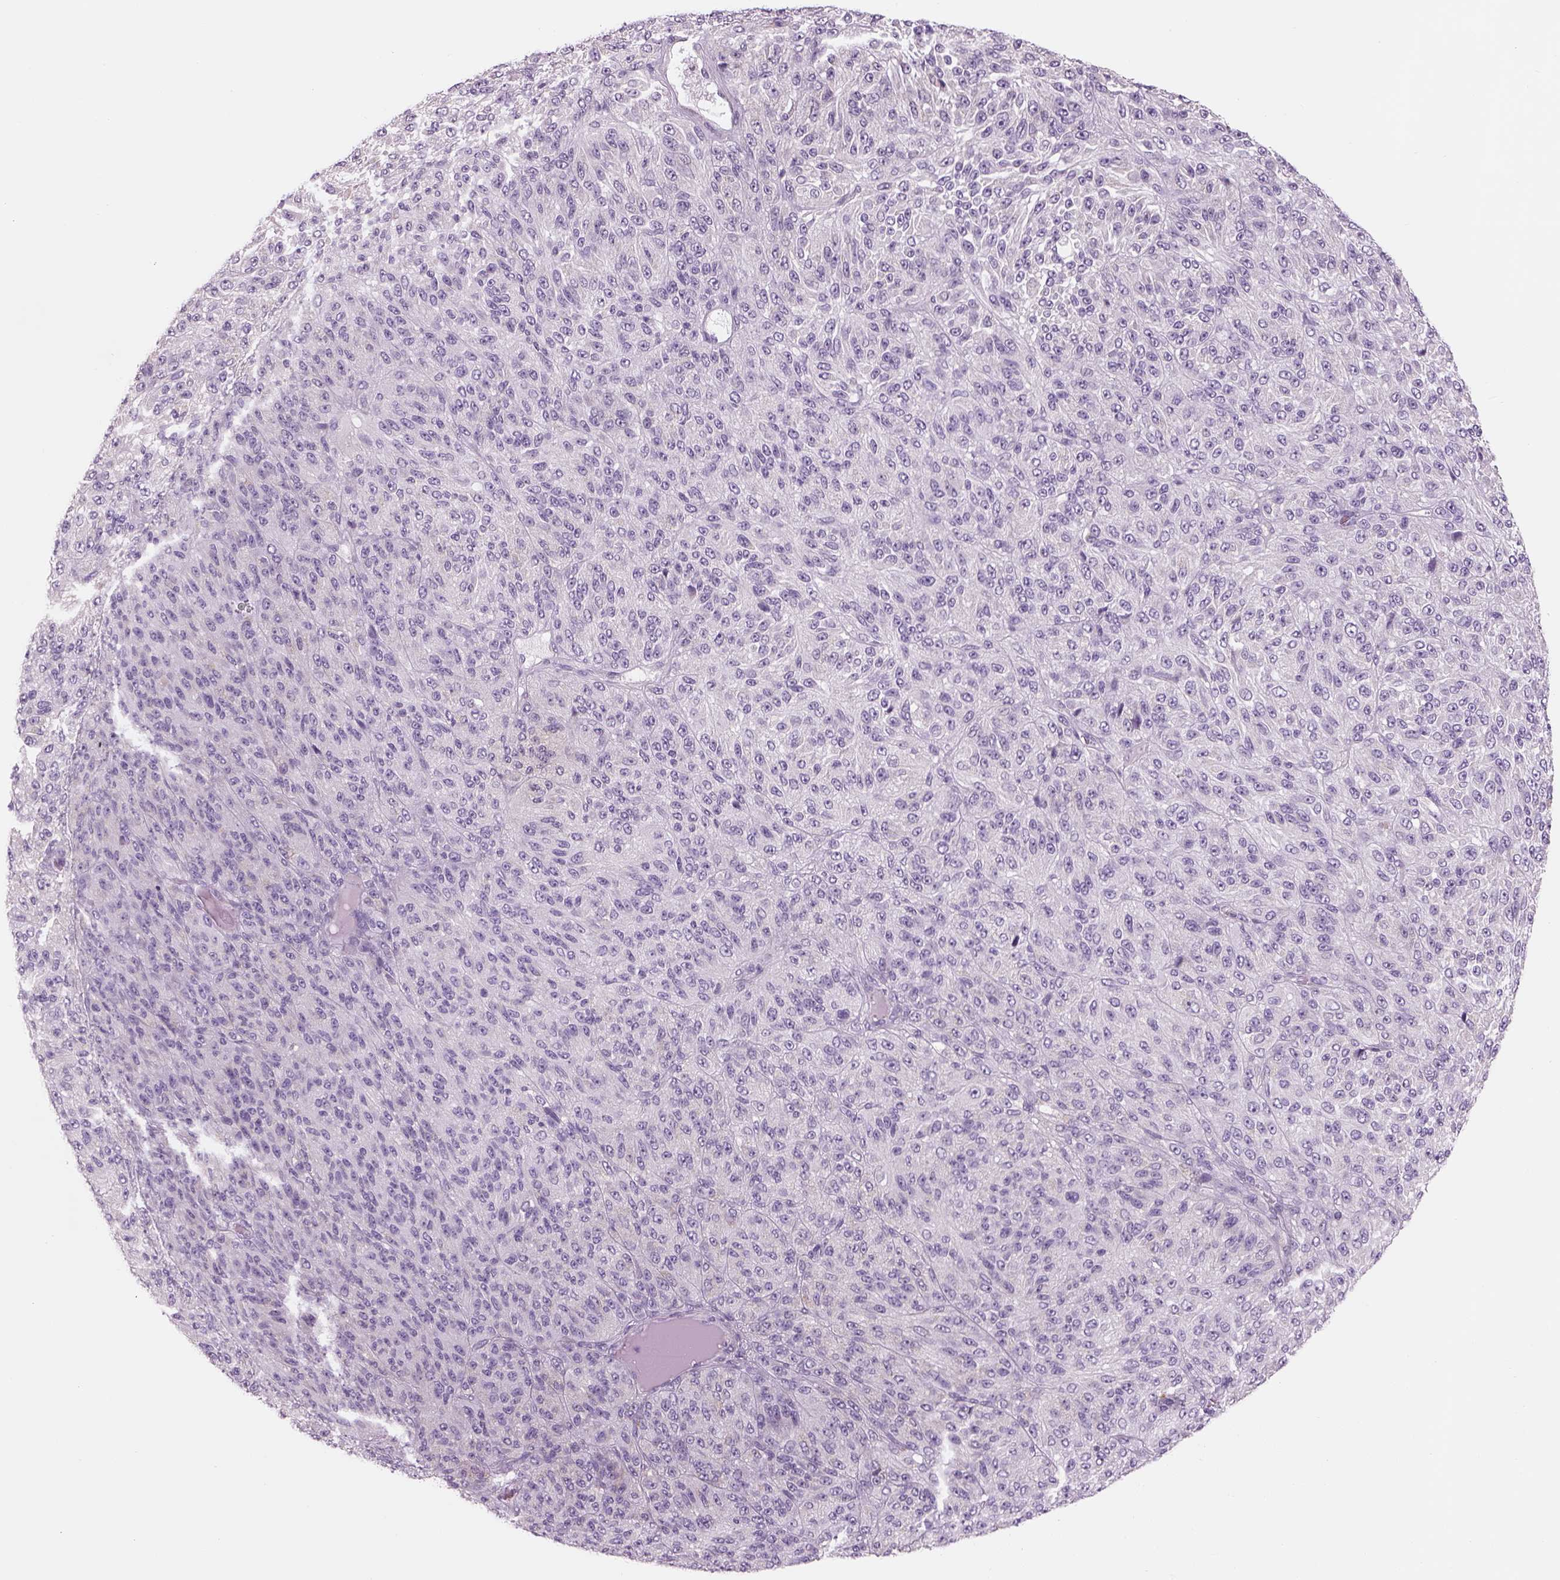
{"staining": {"intensity": "negative", "quantity": "none", "location": "none"}, "tissue": "melanoma", "cell_type": "Tumor cells", "image_type": "cancer", "snomed": [{"axis": "morphology", "description": "Malignant melanoma, Metastatic site"}, {"axis": "topography", "description": "Brain"}], "caption": "This is a histopathology image of IHC staining of malignant melanoma (metastatic site), which shows no expression in tumor cells. (Immunohistochemistry (ihc), brightfield microscopy, high magnification).", "gene": "KCNMB4", "patient": {"sex": "female", "age": 56}}